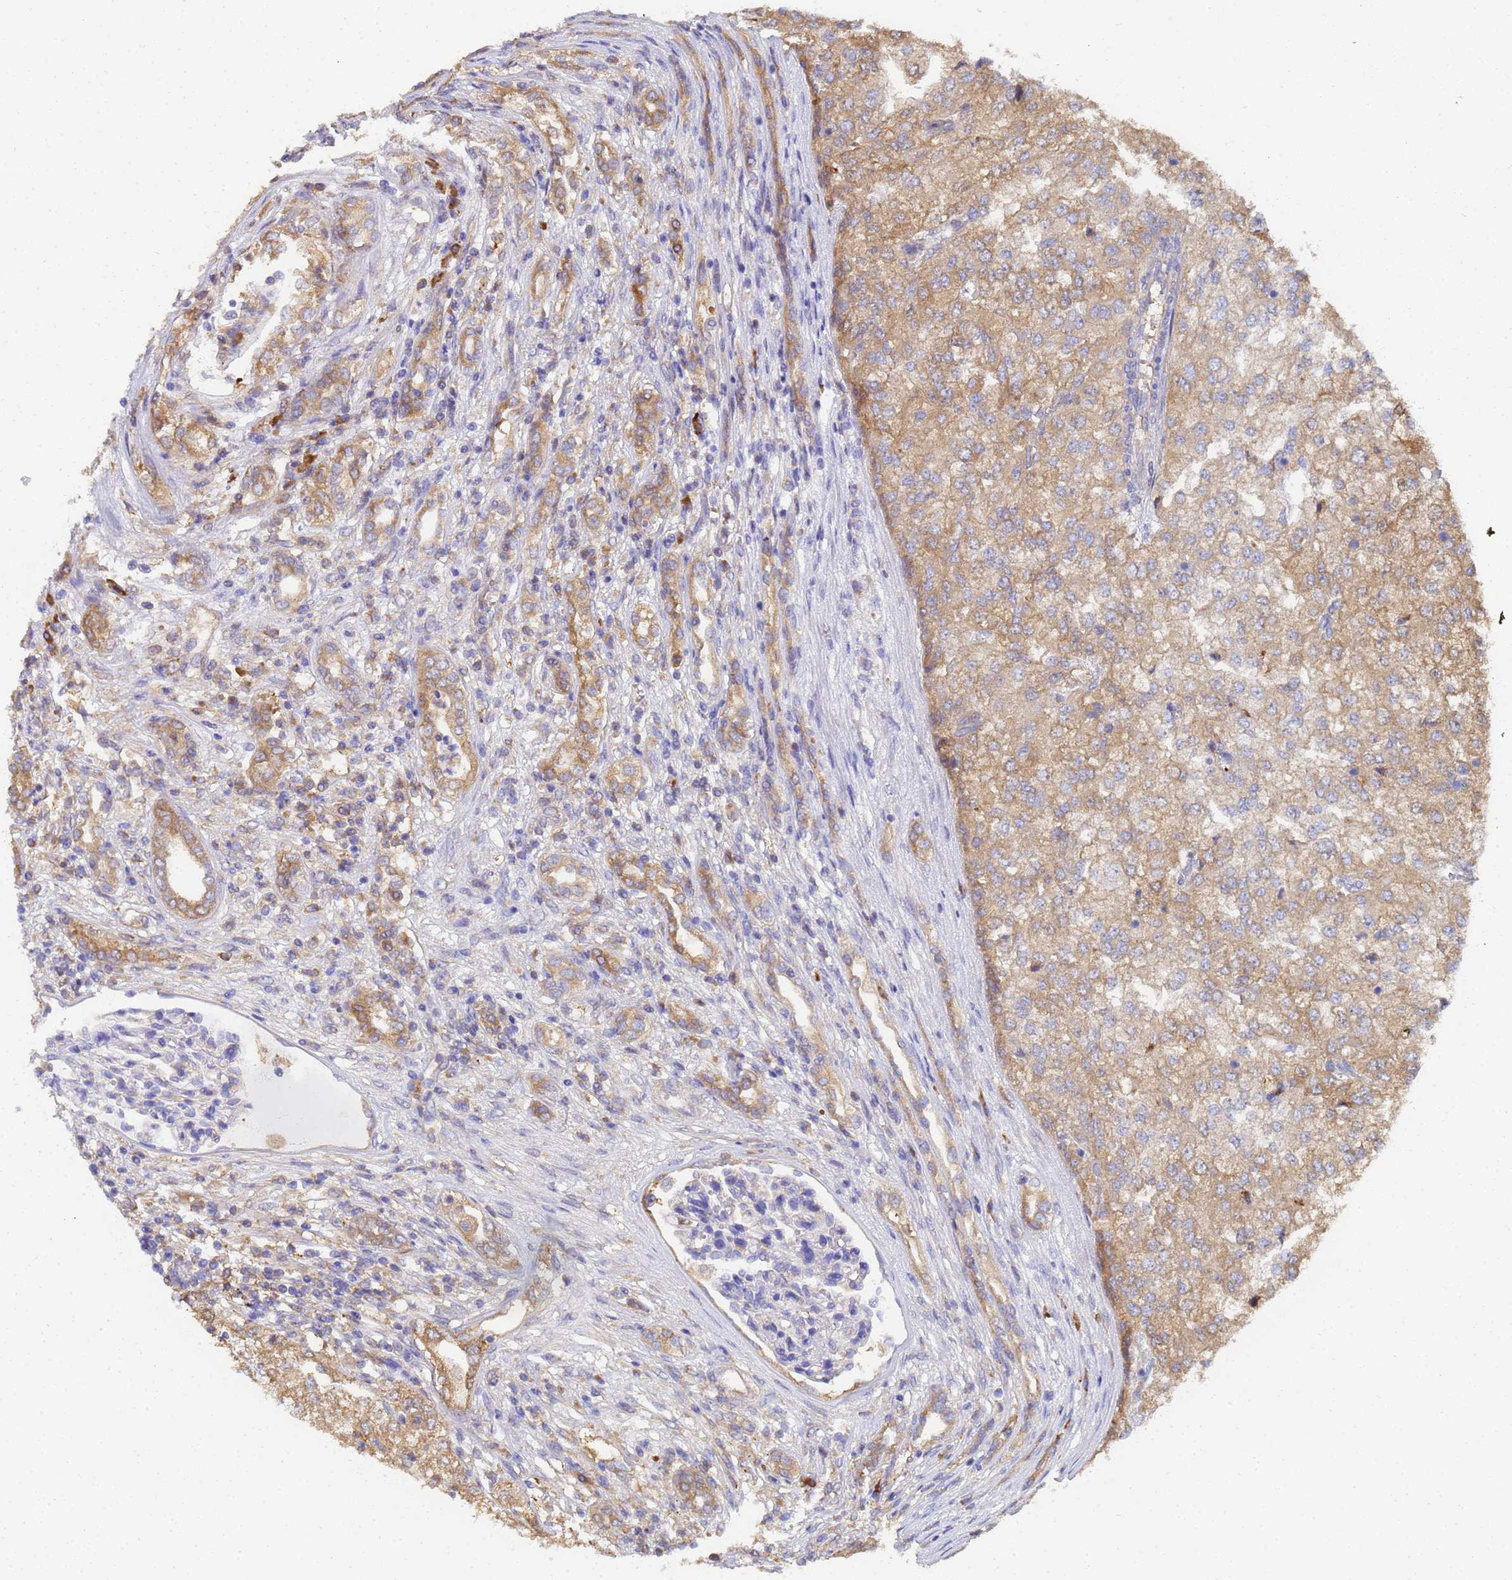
{"staining": {"intensity": "weak", "quantity": ">75%", "location": "cytoplasmic/membranous"}, "tissue": "renal cancer", "cell_type": "Tumor cells", "image_type": "cancer", "snomed": [{"axis": "morphology", "description": "Adenocarcinoma, NOS"}, {"axis": "topography", "description": "Kidney"}], "caption": "A high-resolution histopathology image shows immunohistochemistry staining of renal cancer (adenocarcinoma), which displays weak cytoplasmic/membranous staining in approximately >75% of tumor cells.", "gene": "NME1-NME2", "patient": {"sex": "female", "age": 54}}